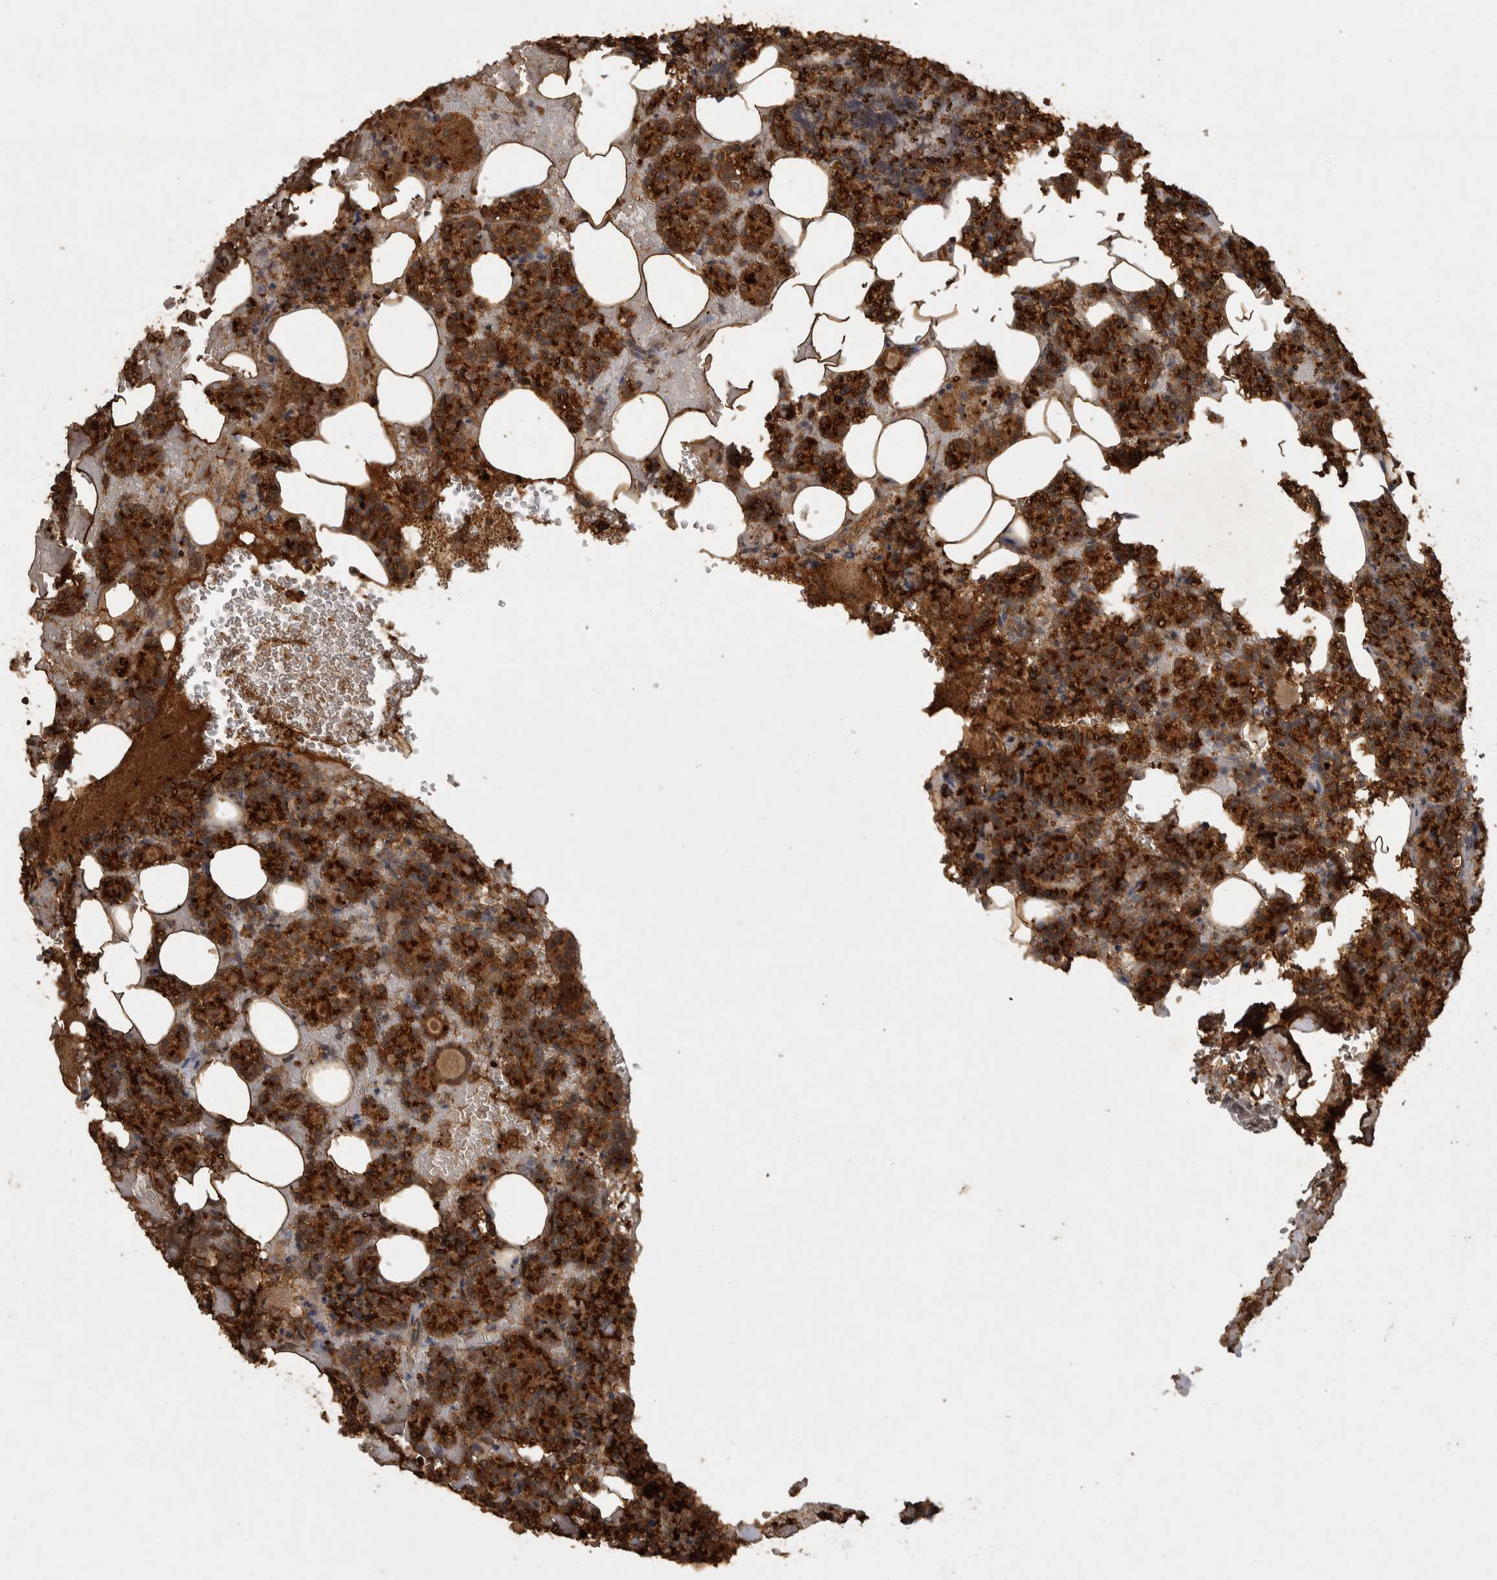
{"staining": {"intensity": "strong", "quantity": ">75%", "location": "cytoplasmic/membranous,nuclear"}, "tissue": "parathyroid gland", "cell_type": "Glandular cells", "image_type": "normal", "snomed": [{"axis": "morphology", "description": "Normal tissue, NOS"}, {"axis": "topography", "description": "Parathyroid gland"}], "caption": "A high amount of strong cytoplasmic/membranous,nuclear positivity is identified in approximately >75% of glandular cells in unremarkable parathyroid gland.", "gene": "ICOSLG", "patient": {"sex": "female", "age": 78}}